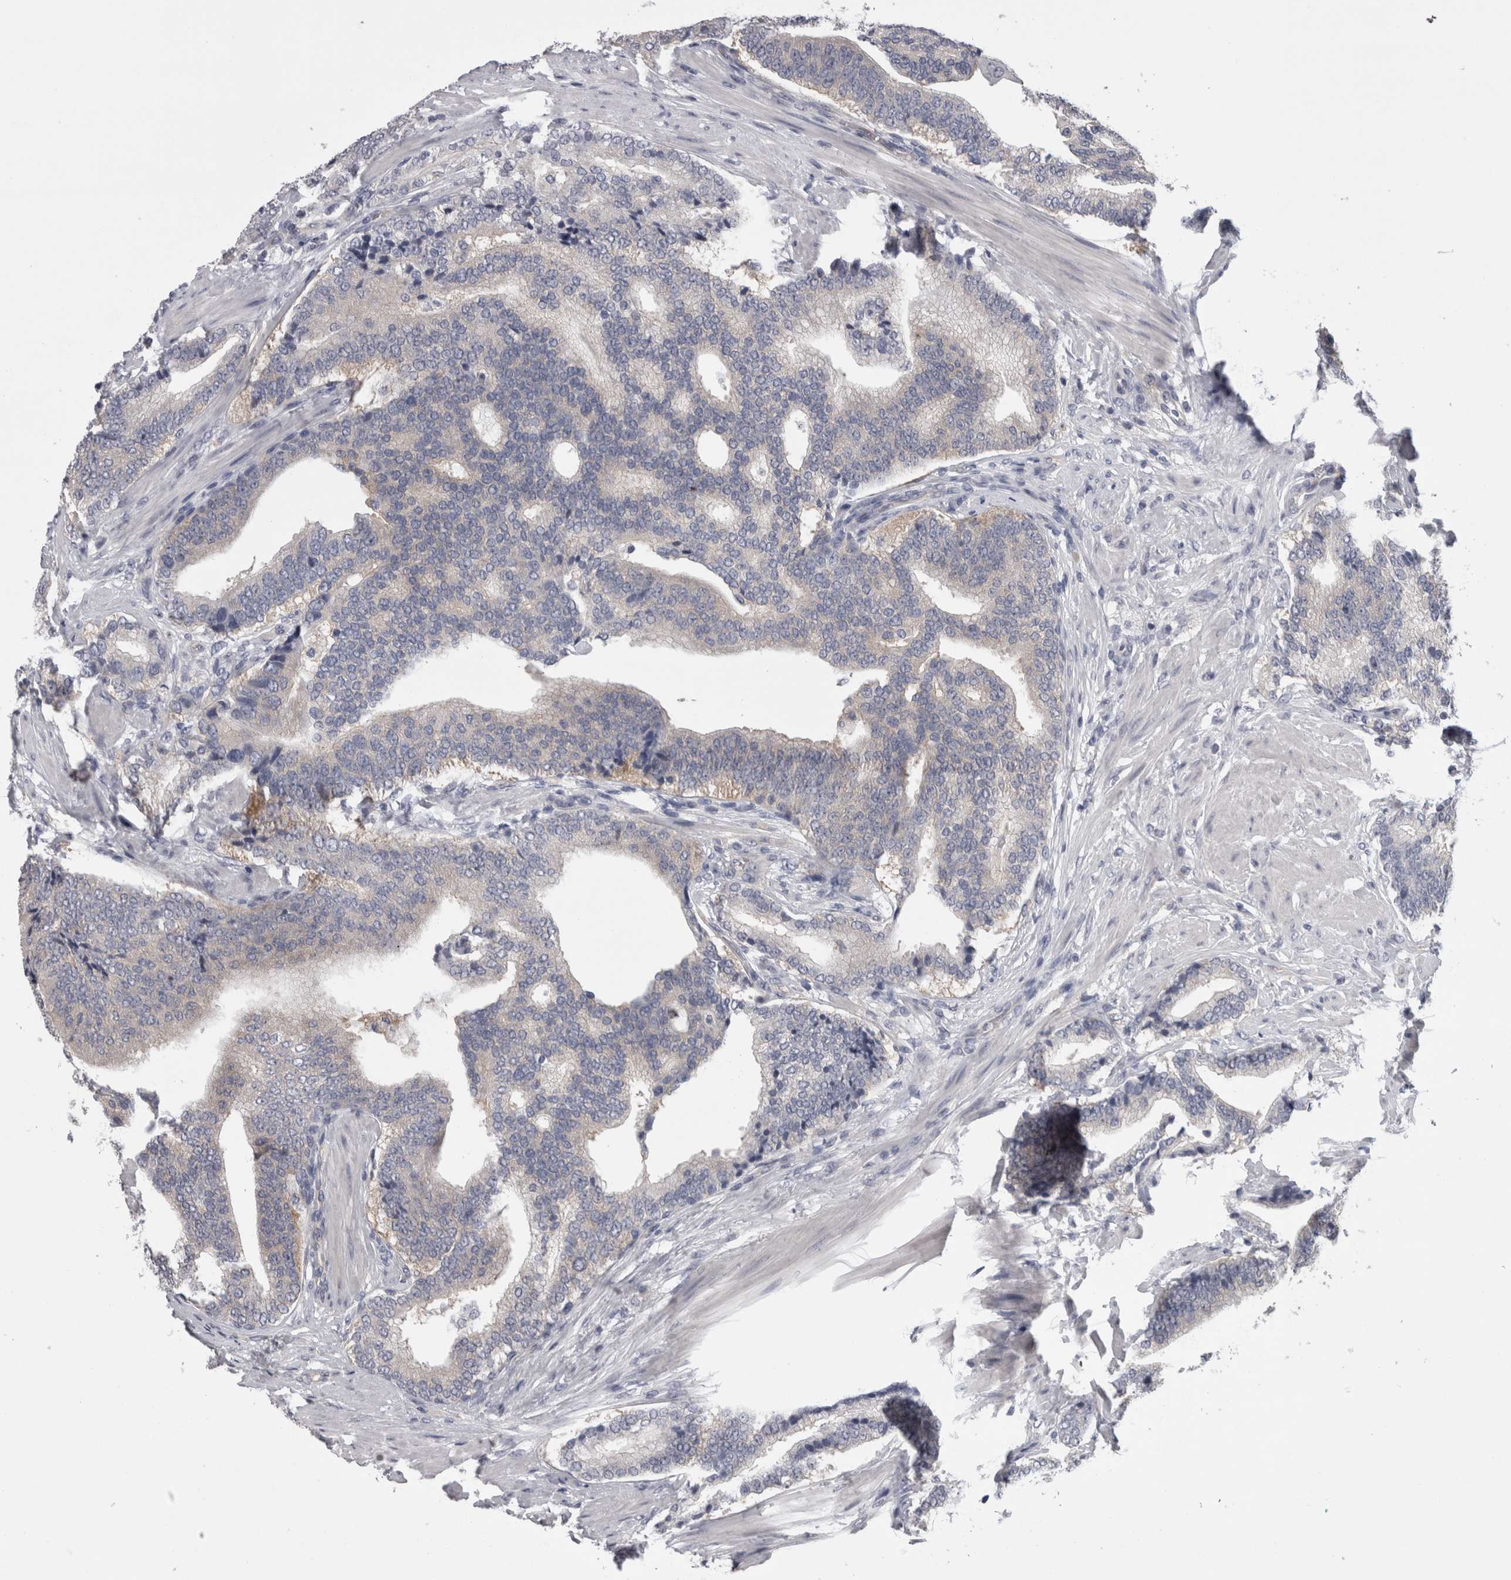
{"staining": {"intensity": "negative", "quantity": "none", "location": "none"}, "tissue": "prostate cancer", "cell_type": "Tumor cells", "image_type": "cancer", "snomed": [{"axis": "morphology", "description": "Adenocarcinoma, High grade"}, {"axis": "topography", "description": "Prostate"}], "caption": "High power microscopy micrograph of an immunohistochemistry (IHC) micrograph of prostate cancer, revealing no significant staining in tumor cells.", "gene": "LYZL6", "patient": {"sex": "male", "age": 55}}